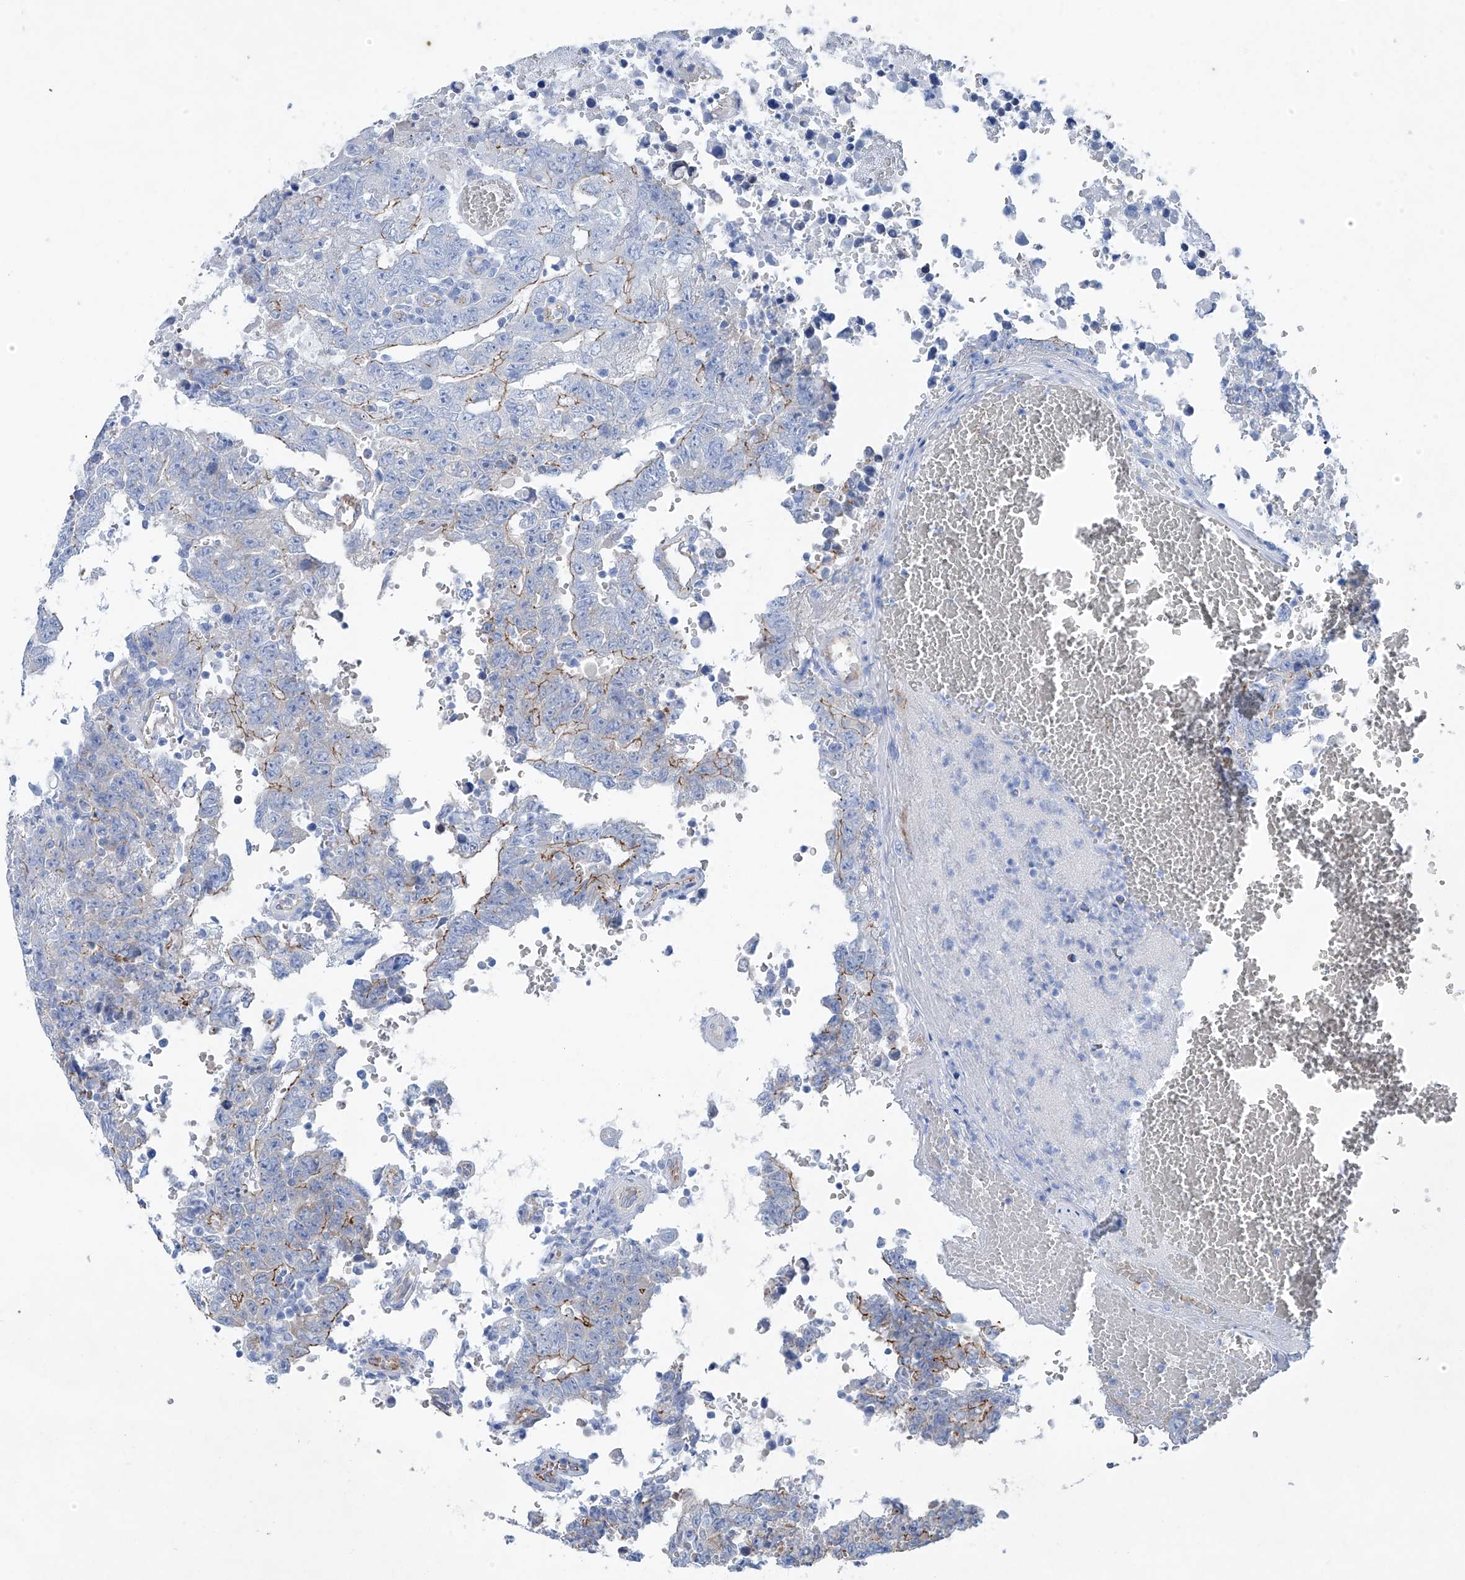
{"staining": {"intensity": "moderate", "quantity": "<25%", "location": "cytoplasmic/membranous"}, "tissue": "testis cancer", "cell_type": "Tumor cells", "image_type": "cancer", "snomed": [{"axis": "morphology", "description": "Carcinoma, Embryonal, NOS"}, {"axis": "topography", "description": "Testis"}], "caption": "Protein positivity by immunohistochemistry (IHC) exhibits moderate cytoplasmic/membranous expression in about <25% of tumor cells in testis cancer.", "gene": "MAGI1", "patient": {"sex": "male", "age": 26}}